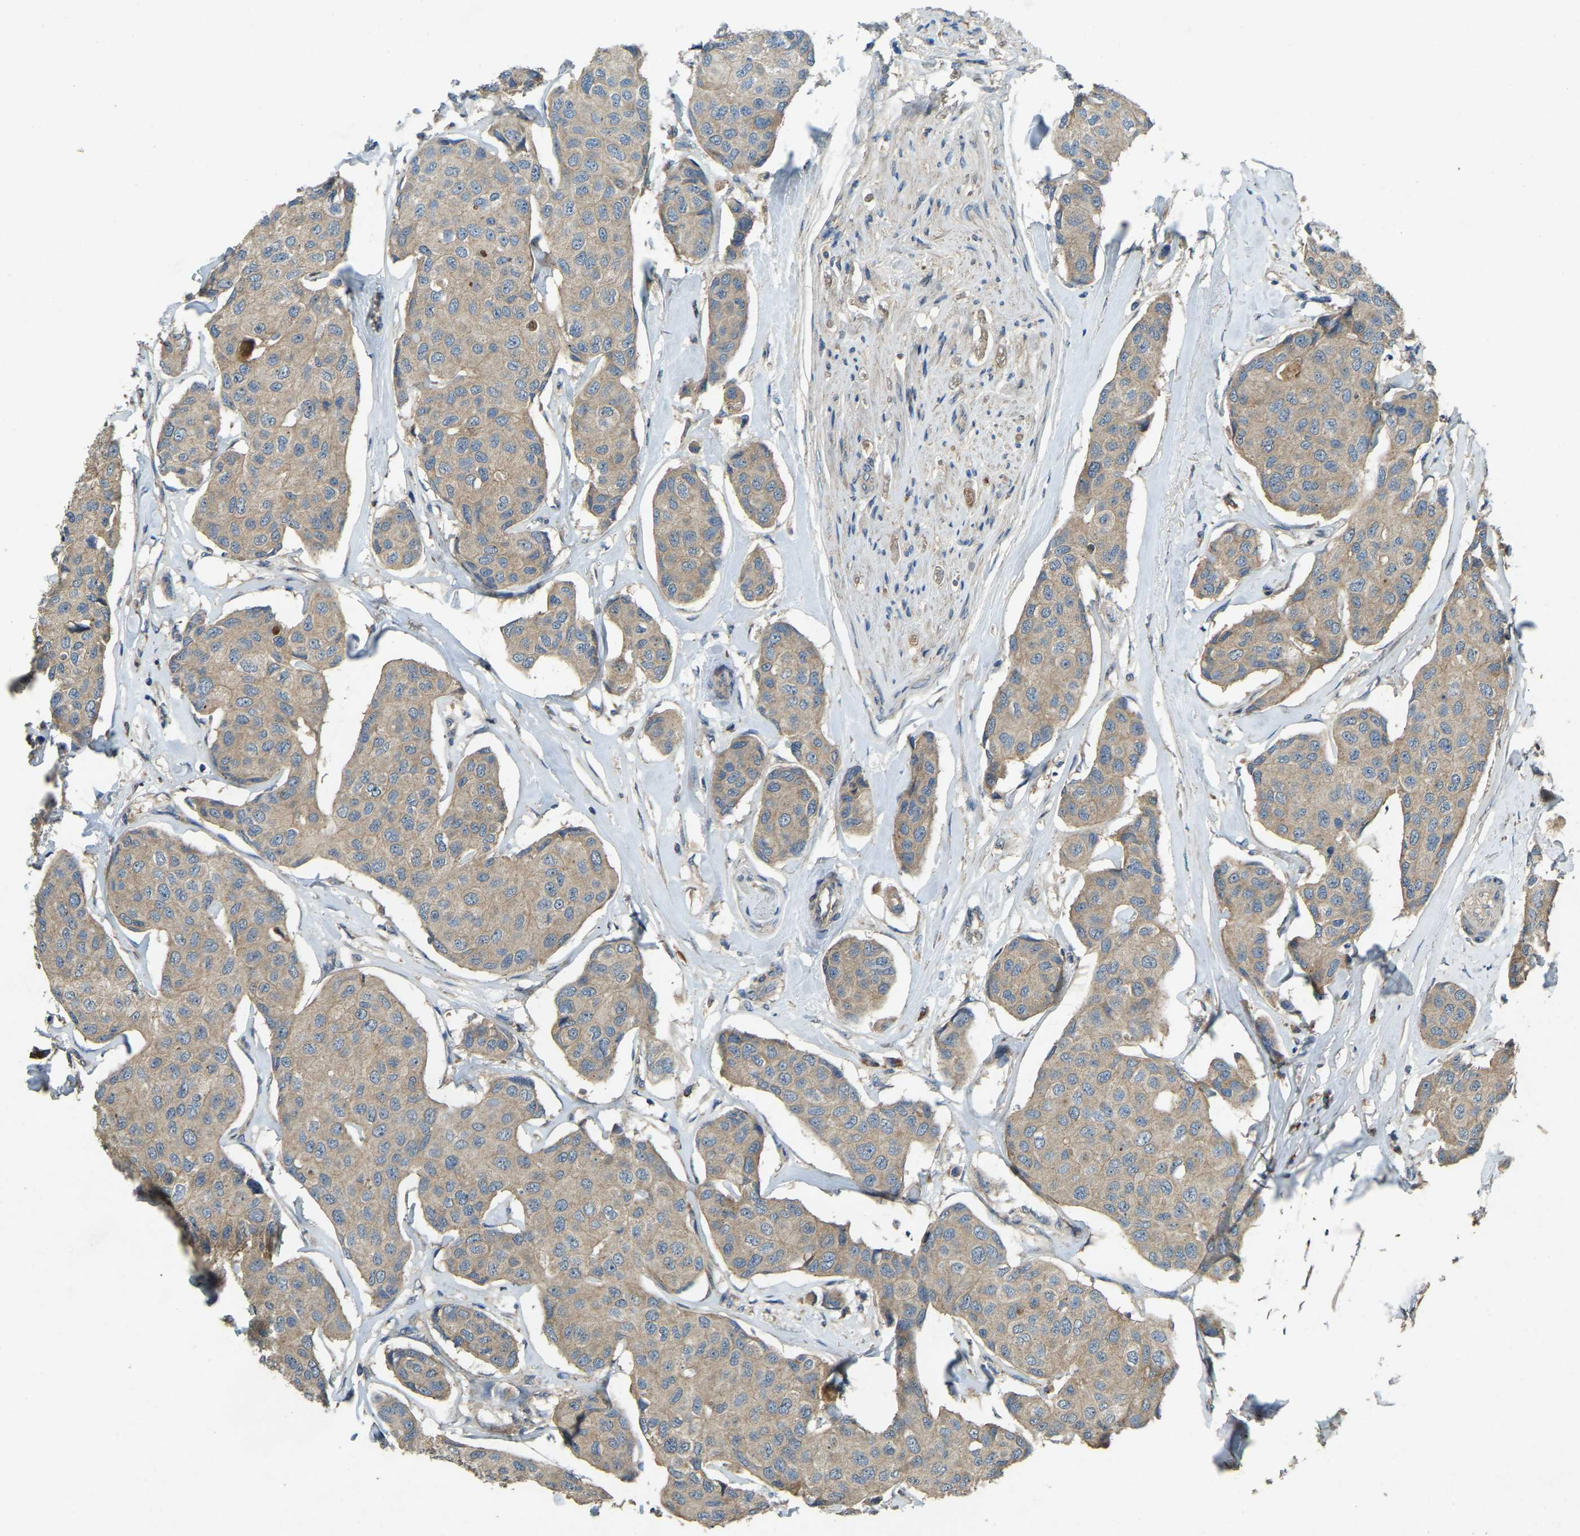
{"staining": {"intensity": "weak", "quantity": ">75%", "location": "cytoplasmic/membranous"}, "tissue": "breast cancer", "cell_type": "Tumor cells", "image_type": "cancer", "snomed": [{"axis": "morphology", "description": "Duct carcinoma"}, {"axis": "topography", "description": "Breast"}], "caption": "Invasive ductal carcinoma (breast) tissue reveals weak cytoplasmic/membranous positivity in approximately >75% of tumor cells, visualized by immunohistochemistry.", "gene": "ATP8B1", "patient": {"sex": "female", "age": 80}}